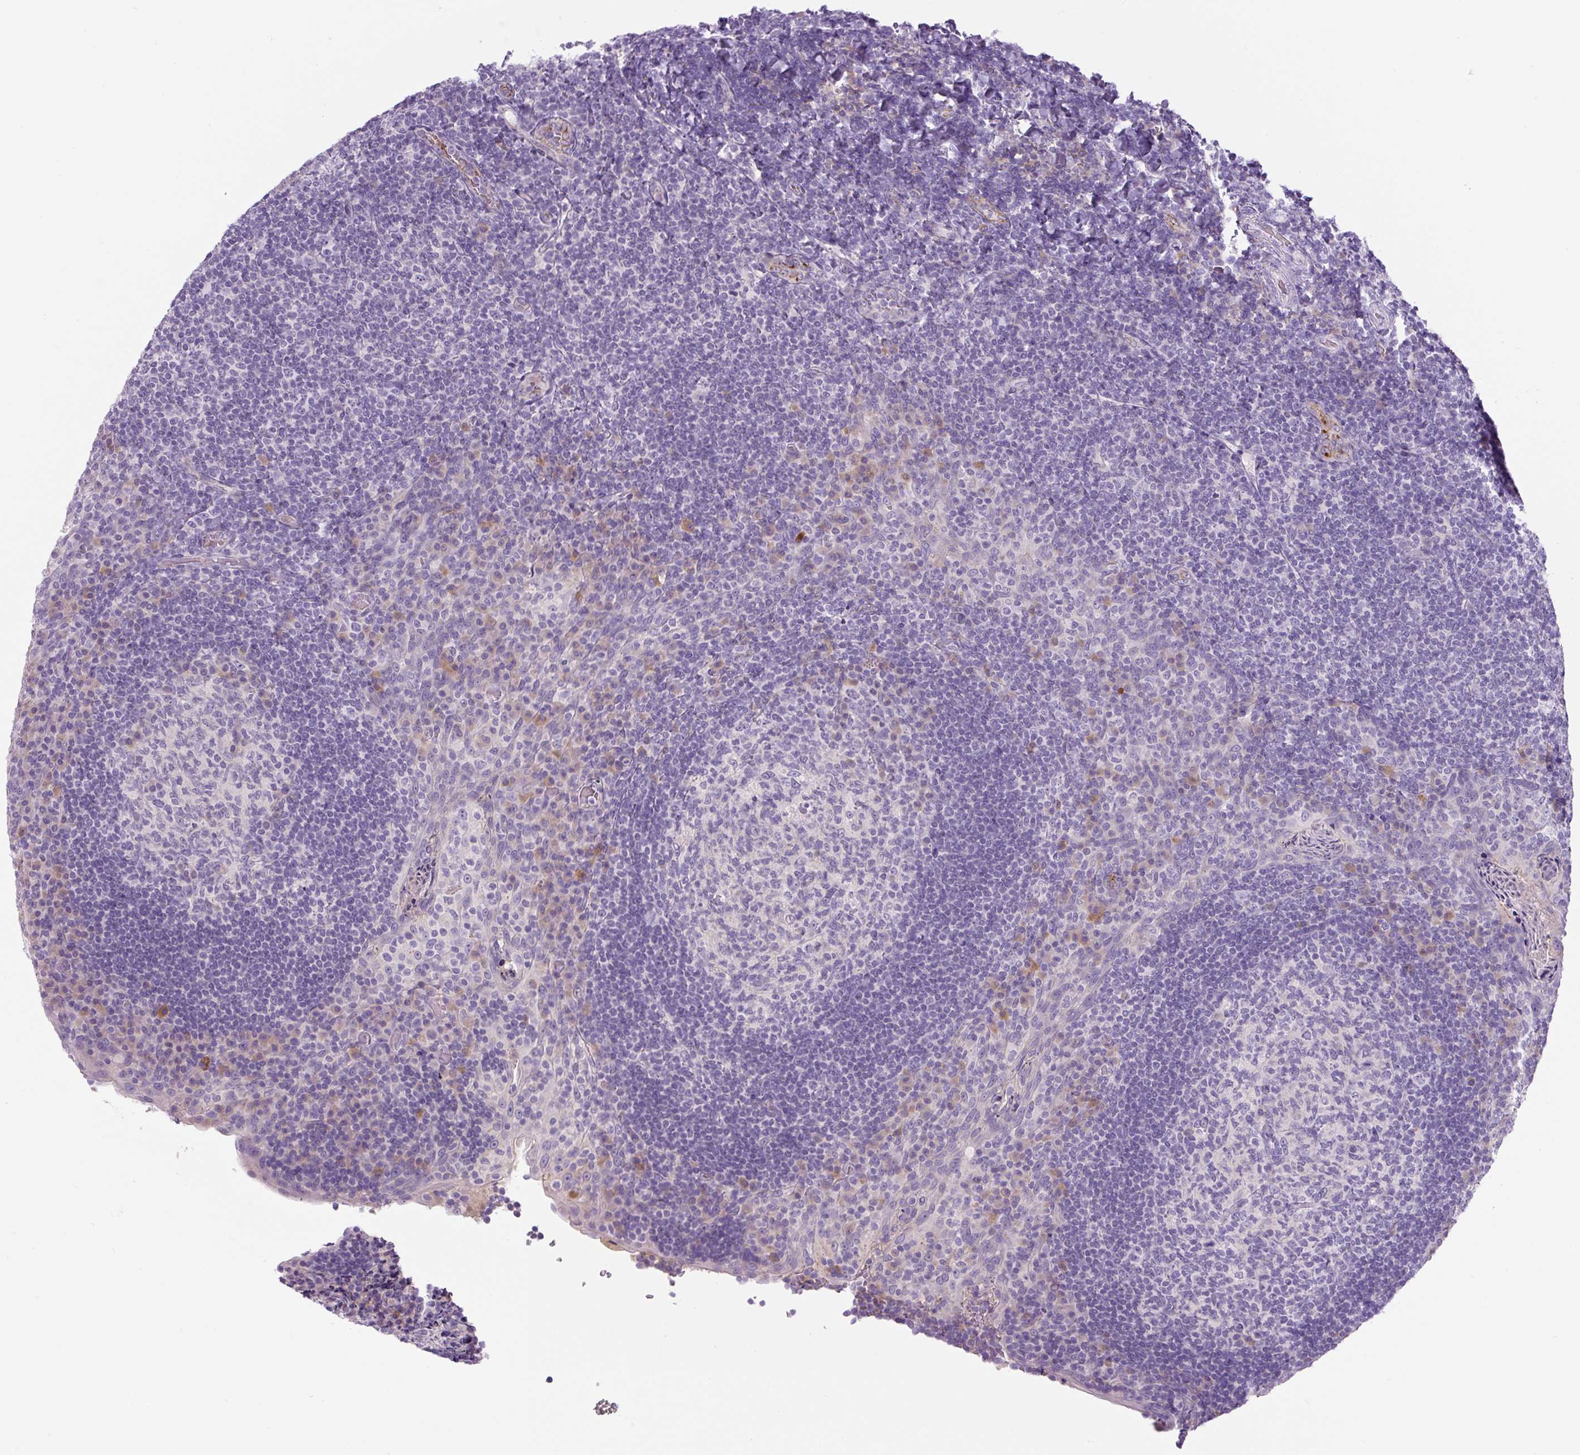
{"staining": {"intensity": "negative", "quantity": "none", "location": "none"}, "tissue": "tonsil", "cell_type": "Germinal center cells", "image_type": "normal", "snomed": [{"axis": "morphology", "description": "Normal tissue, NOS"}, {"axis": "topography", "description": "Tonsil"}], "caption": "Protein analysis of benign tonsil shows no significant positivity in germinal center cells.", "gene": "RSPO4", "patient": {"sex": "male", "age": 17}}